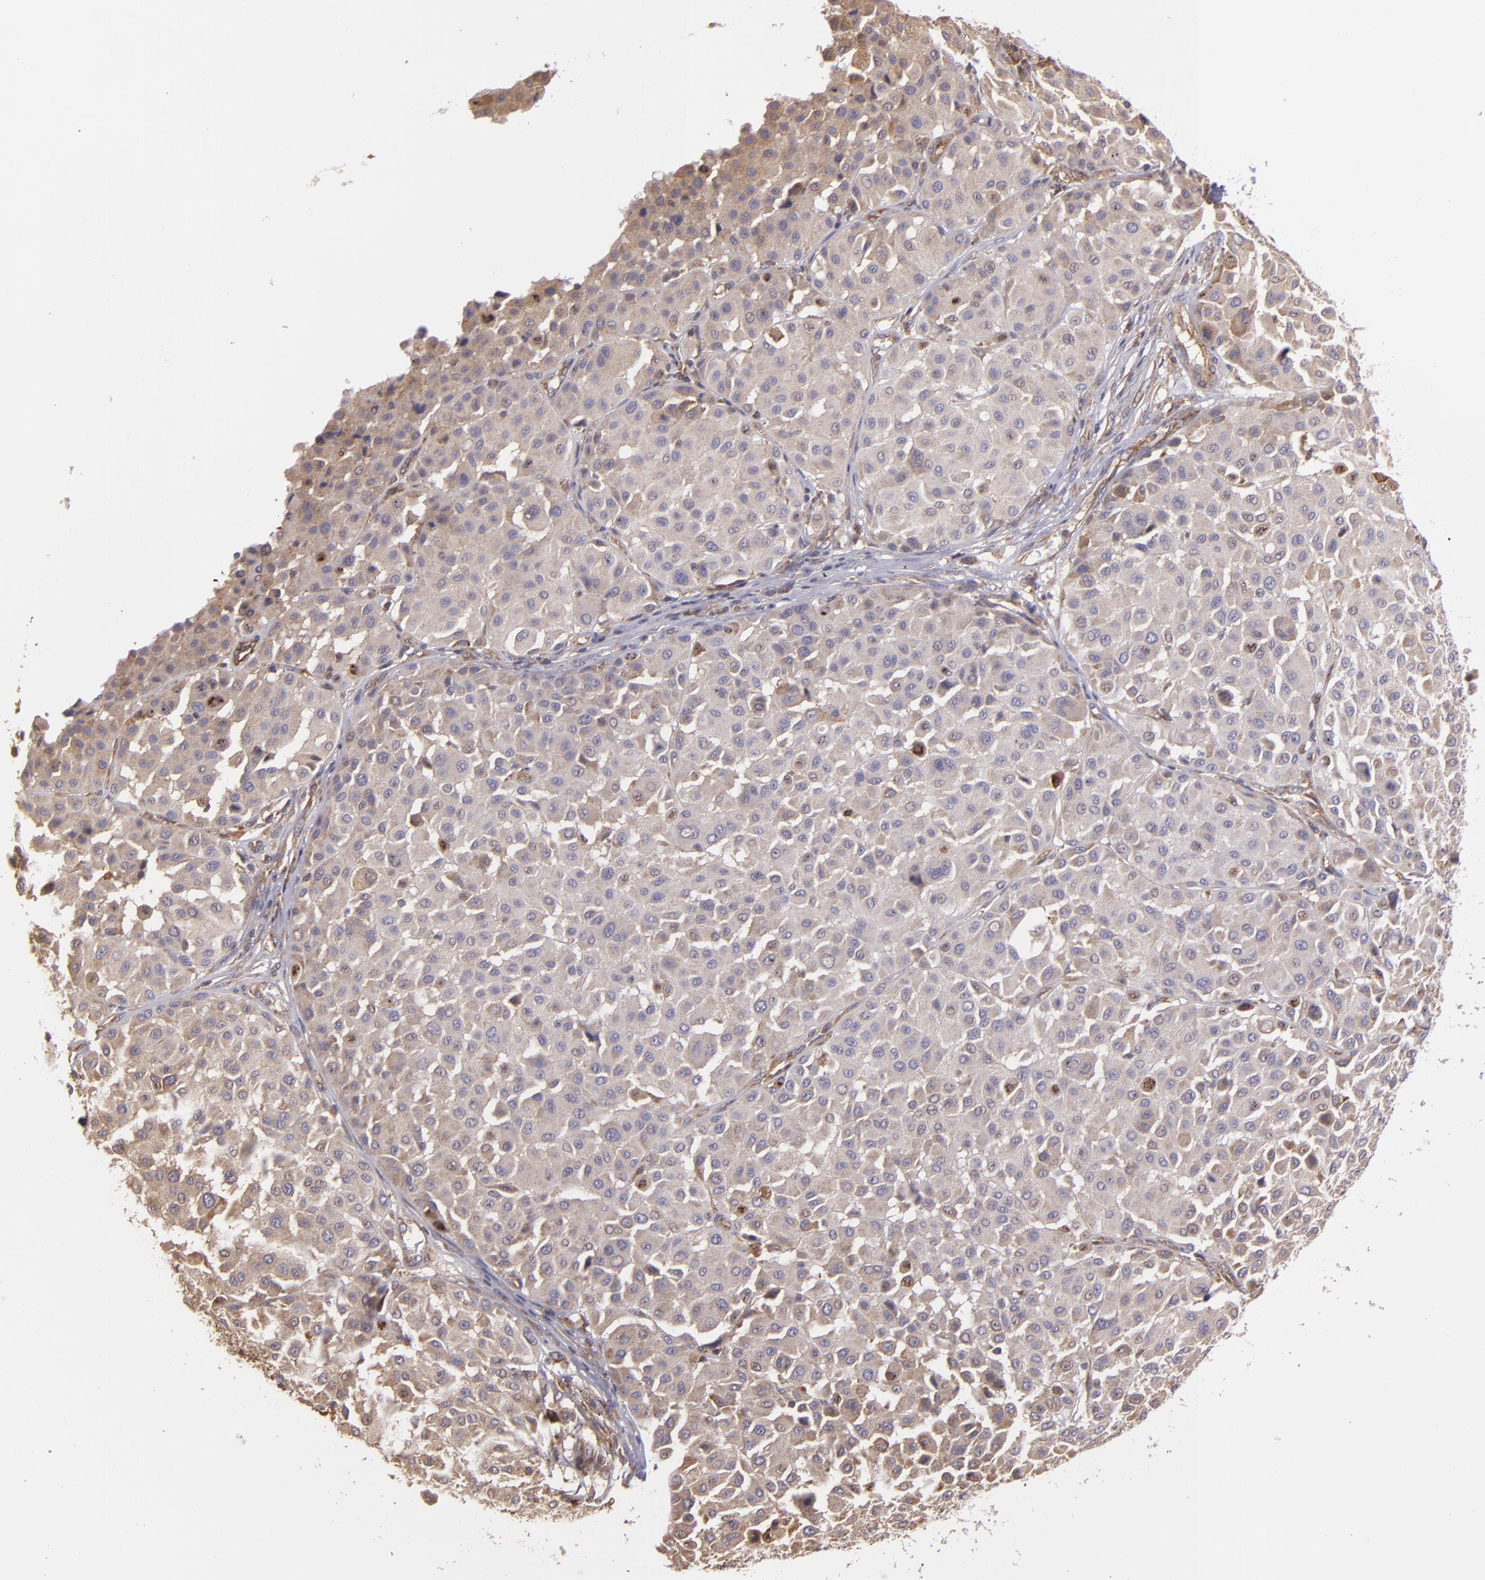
{"staining": {"intensity": "moderate", "quantity": ">75%", "location": "cytoplasmic/membranous"}, "tissue": "melanoma", "cell_type": "Tumor cells", "image_type": "cancer", "snomed": [{"axis": "morphology", "description": "Malignant melanoma, Metastatic site"}, {"axis": "topography", "description": "Soft tissue"}], "caption": "Protein staining of malignant melanoma (metastatic site) tissue reveals moderate cytoplasmic/membranous staining in about >75% of tumor cells.", "gene": "ECE1", "patient": {"sex": "male", "age": 41}}